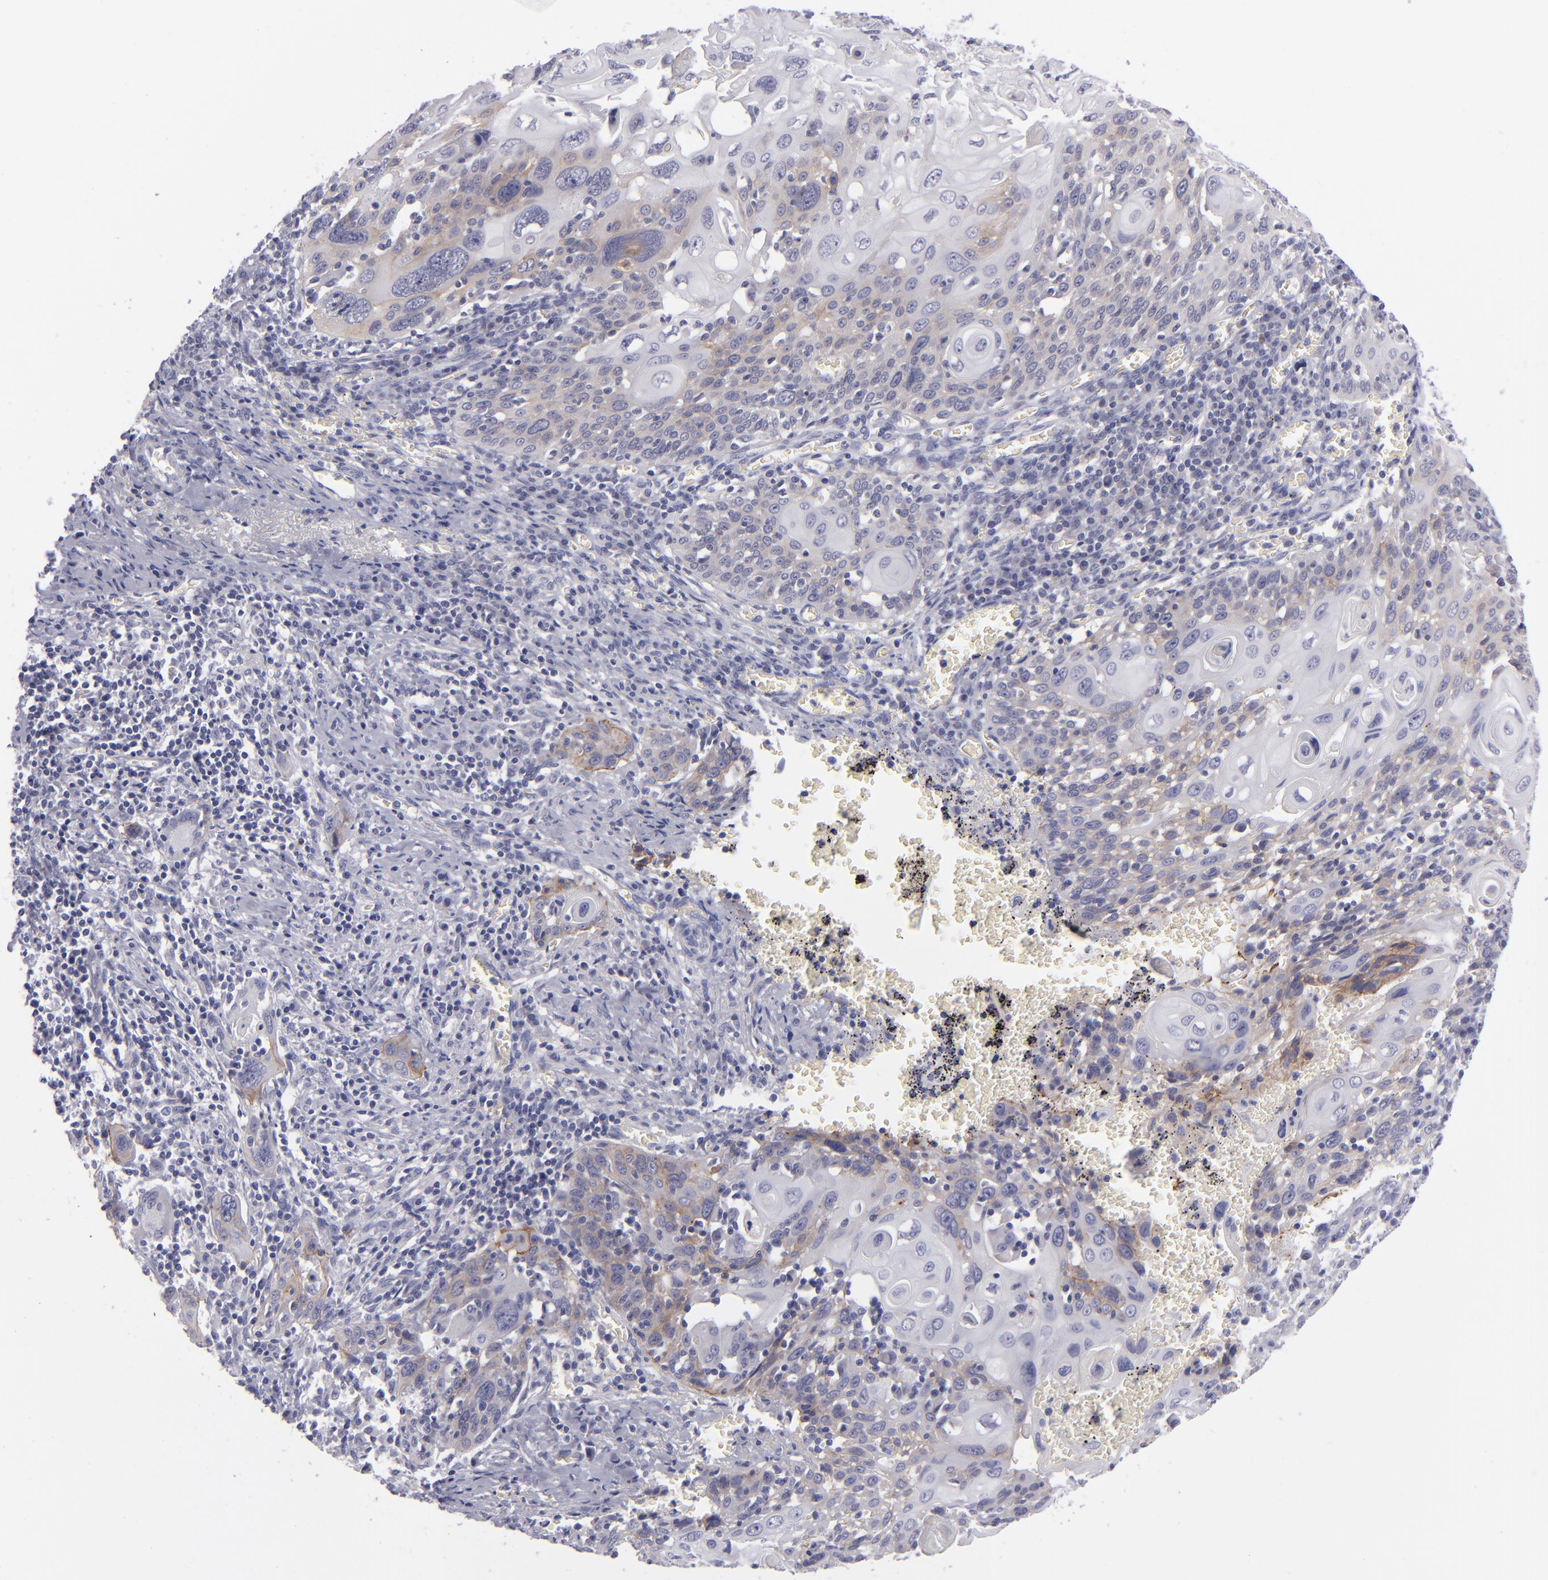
{"staining": {"intensity": "weak", "quantity": "<25%", "location": "cytoplasmic/membranous"}, "tissue": "cervical cancer", "cell_type": "Tumor cells", "image_type": "cancer", "snomed": [{"axis": "morphology", "description": "Squamous cell carcinoma, NOS"}, {"axis": "topography", "description": "Cervix"}], "caption": "Tumor cells are negative for protein expression in human cervical cancer (squamous cell carcinoma).", "gene": "ITGB4", "patient": {"sex": "female", "age": 54}}